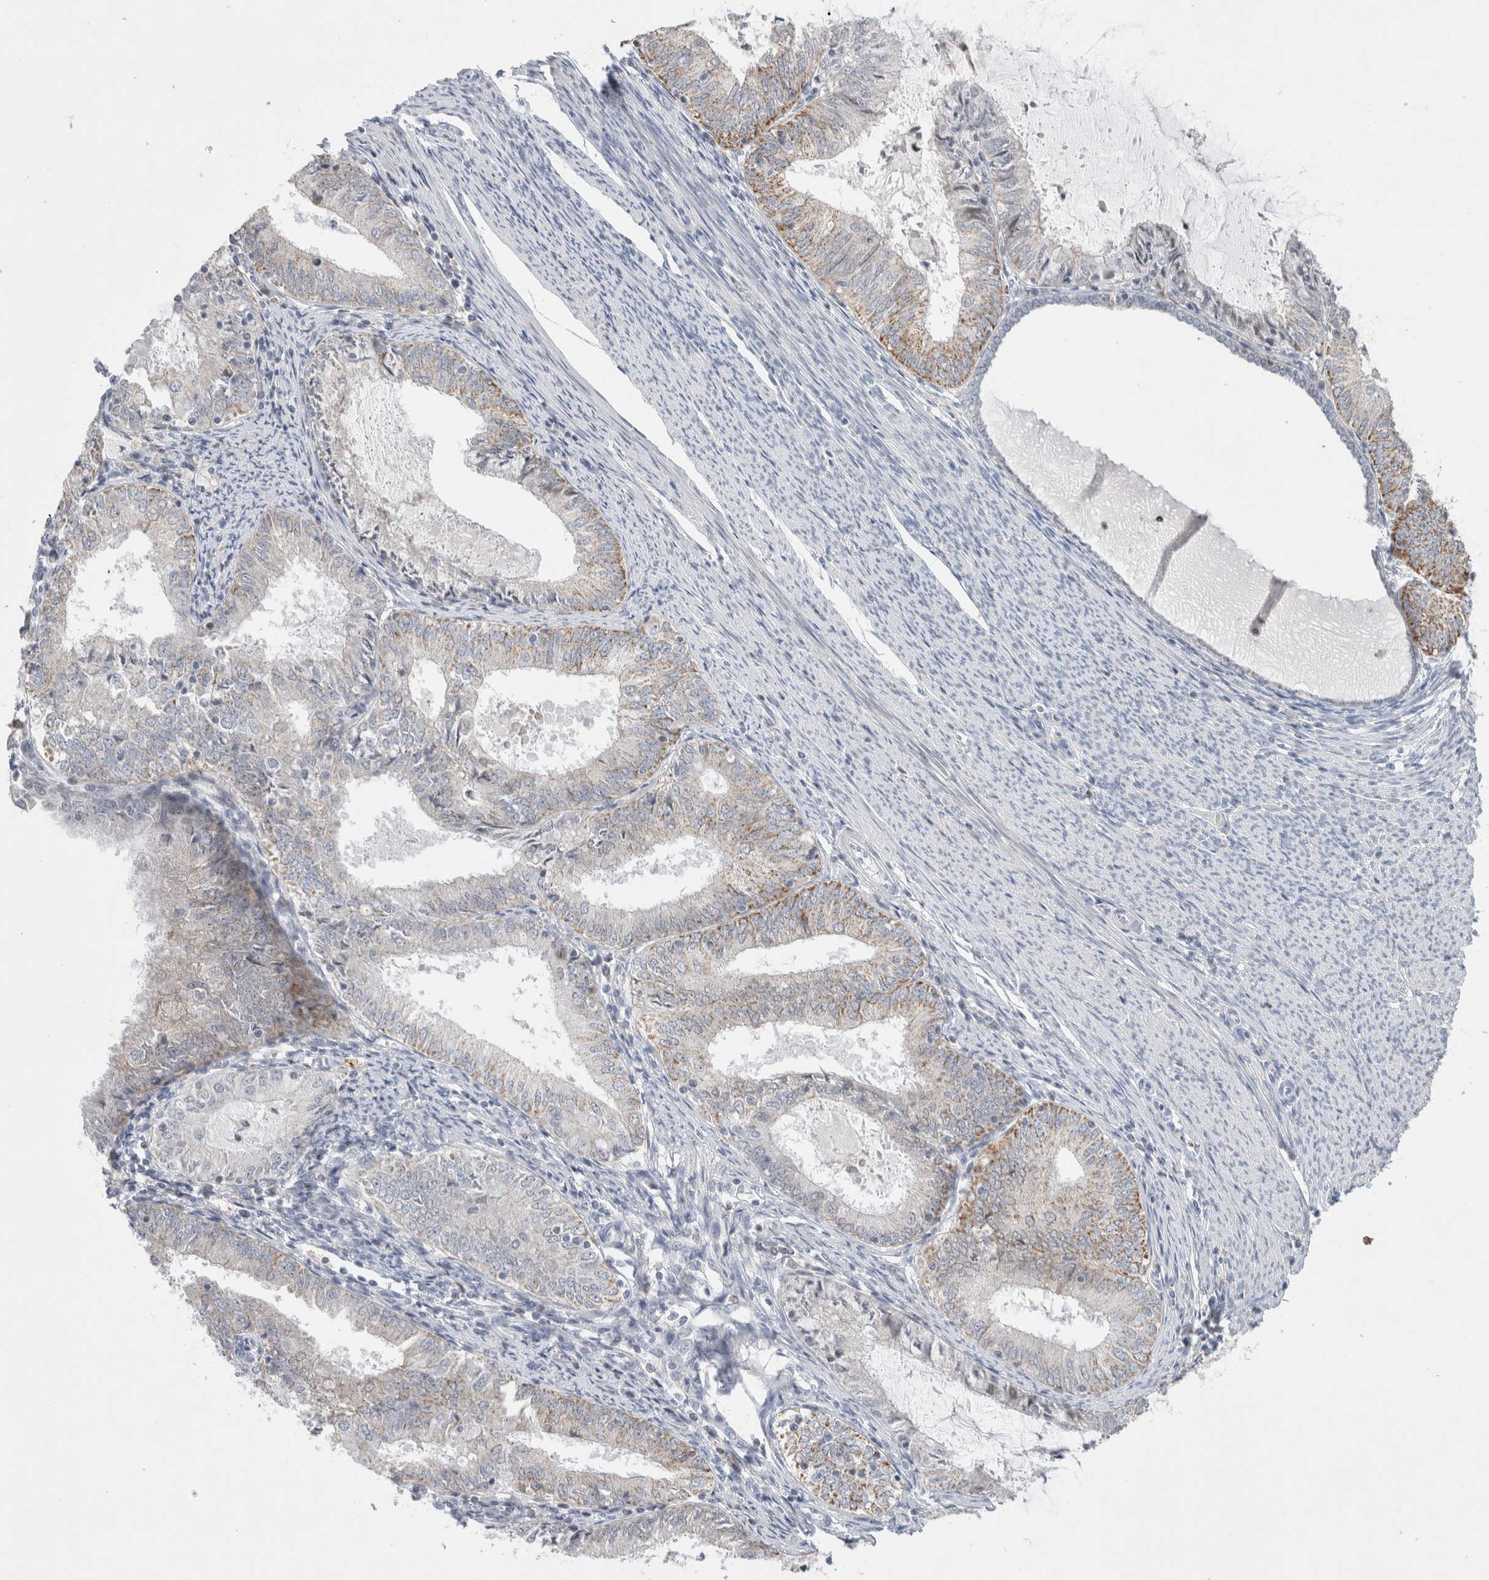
{"staining": {"intensity": "moderate", "quantity": "<25%", "location": "cytoplasmic/membranous"}, "tissue": "endometrial cancer", "cell_type": "Tumor cells", "image_type": "cancer", "snomed": [{"axis": "morphology", "description": "Adenocarcinoma, NOS"}, {"axis": "topography", "description": "Endometrium"}], "caption": "The immunohistochemical stain shows moderate cytoplasmic/membranous staining in tumor cells of endometrial adenocarcinoma tissue.", "gene": "AGMAT", "patient": {"sex": "female", "age": 57}}